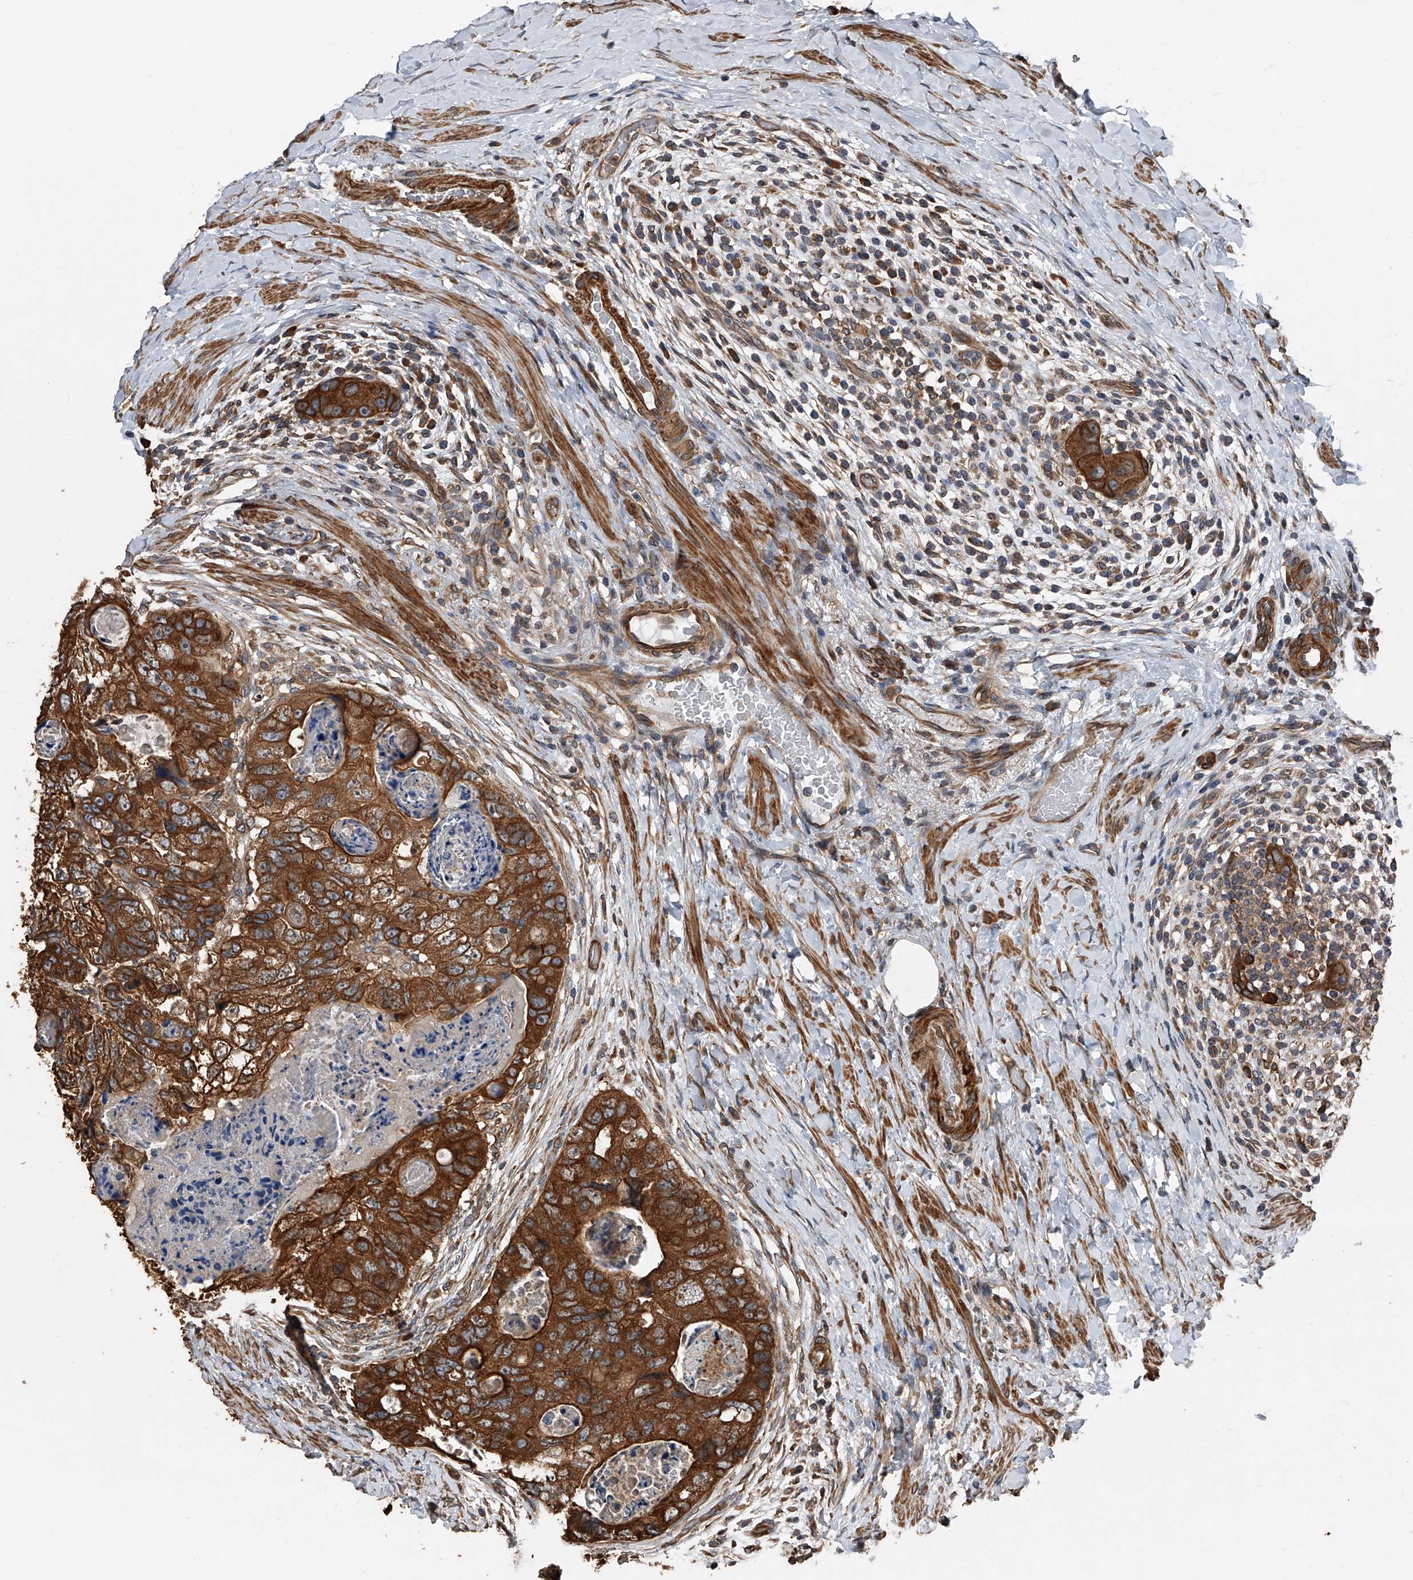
{"staining": {"intensity": "strong", "quantity": ">75%", "location": "cytoplasmic/membranous"}, "tissue": "colorectal cancer", "cell_type": "Tumor cells", "image_type": "cancer", "snomed": [{"axis": "morphology", "description": "Adenocarcinoma, NOS"}, {"axis": "topography", "description": "Rectum"}], "caption": "DAB (3,3'-diaminobenzidine) immunohistochemical staining of colorectal cancer reveals strong cytoplasmic/membranous protein expression in about >75% of tumor cells.", "gene": "KCNJ2", "patient": {"sex": "male", "age": 59}}